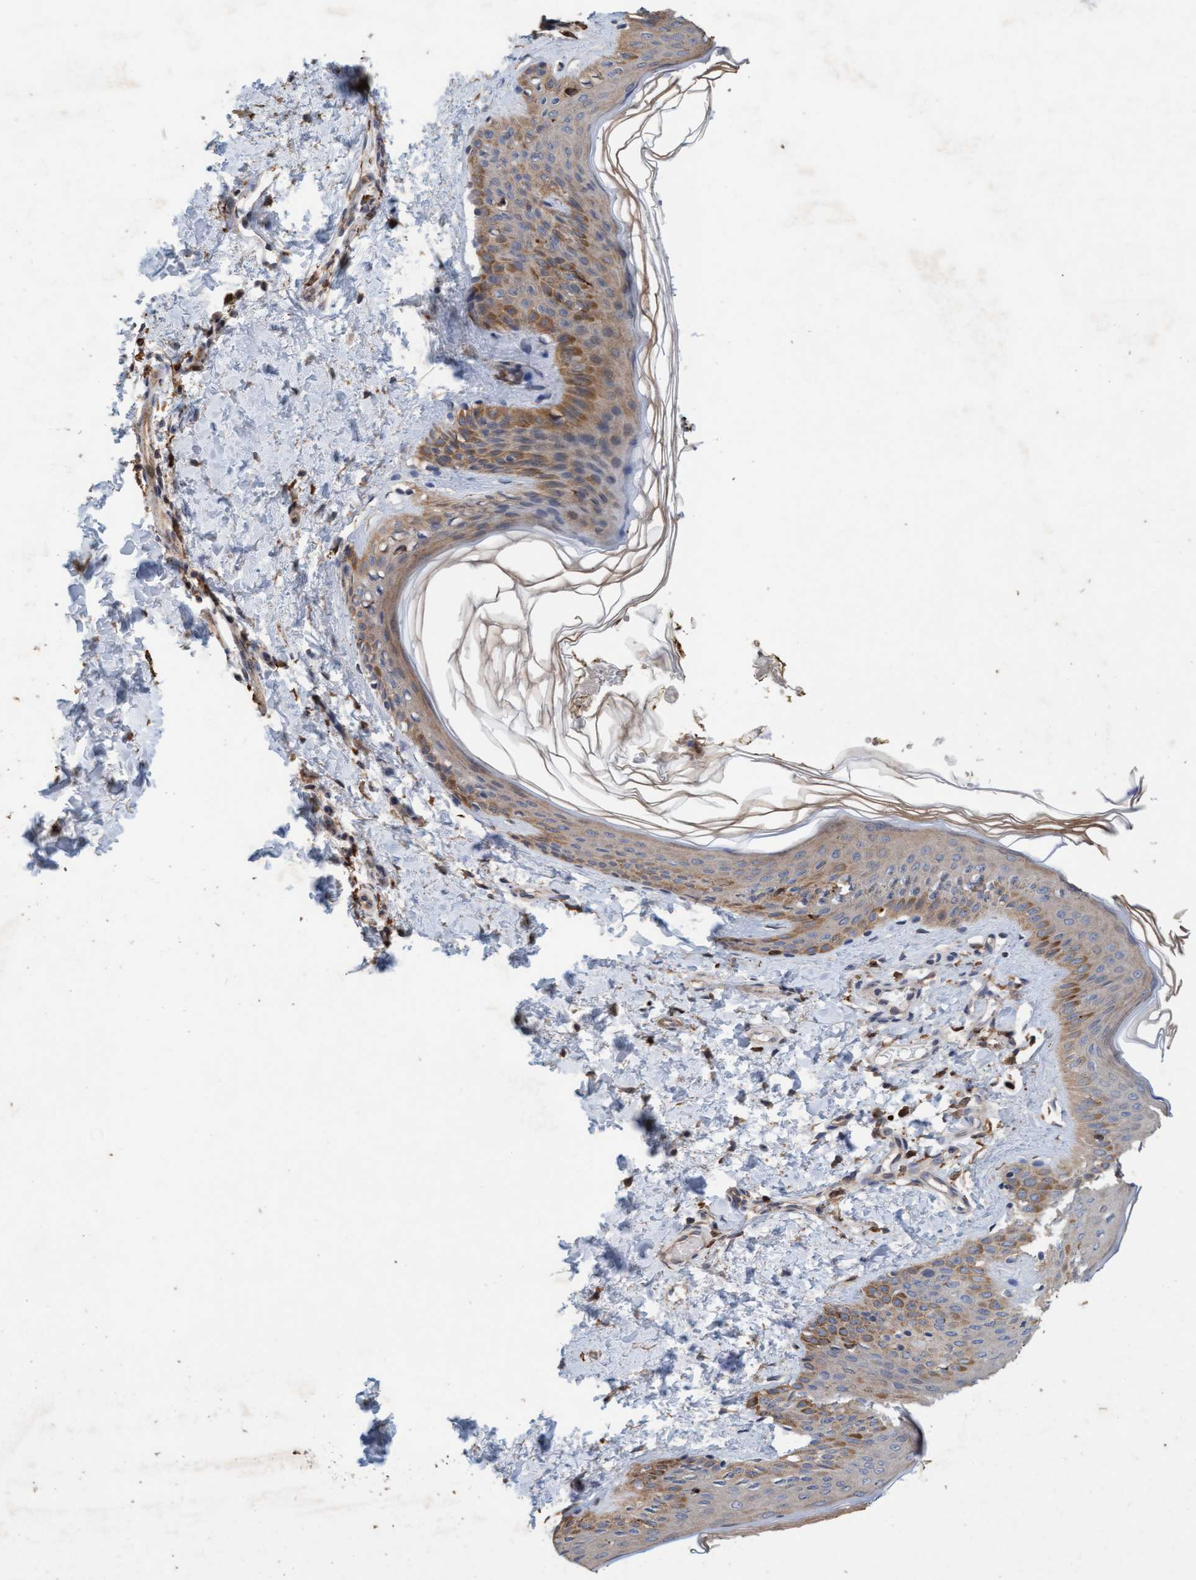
{"staining": {"intensity": "moderate", "quantity": ">75%", "location": "cytoplasmic/membranous"}, "tissue": "skin", "cell_type": "Fibroblasts", "image_type": "normal", "snomed": [{"axis": "morphology", "description": "Normal tissue, NOS"}, {"axis": "morphology", "description": "Neoplasm, benign, NOS"}, {"axis": "topography", "description": "Skin"}, {"axis": "topography", "description": "Soft tissue"}], "caption": "Normal skin demonstrates moderate cytoplasmic/membranous expression in about >75% of fibroblasts.", "gene": "LONRF1", "patient": {"sex": "male", "age": 26}}